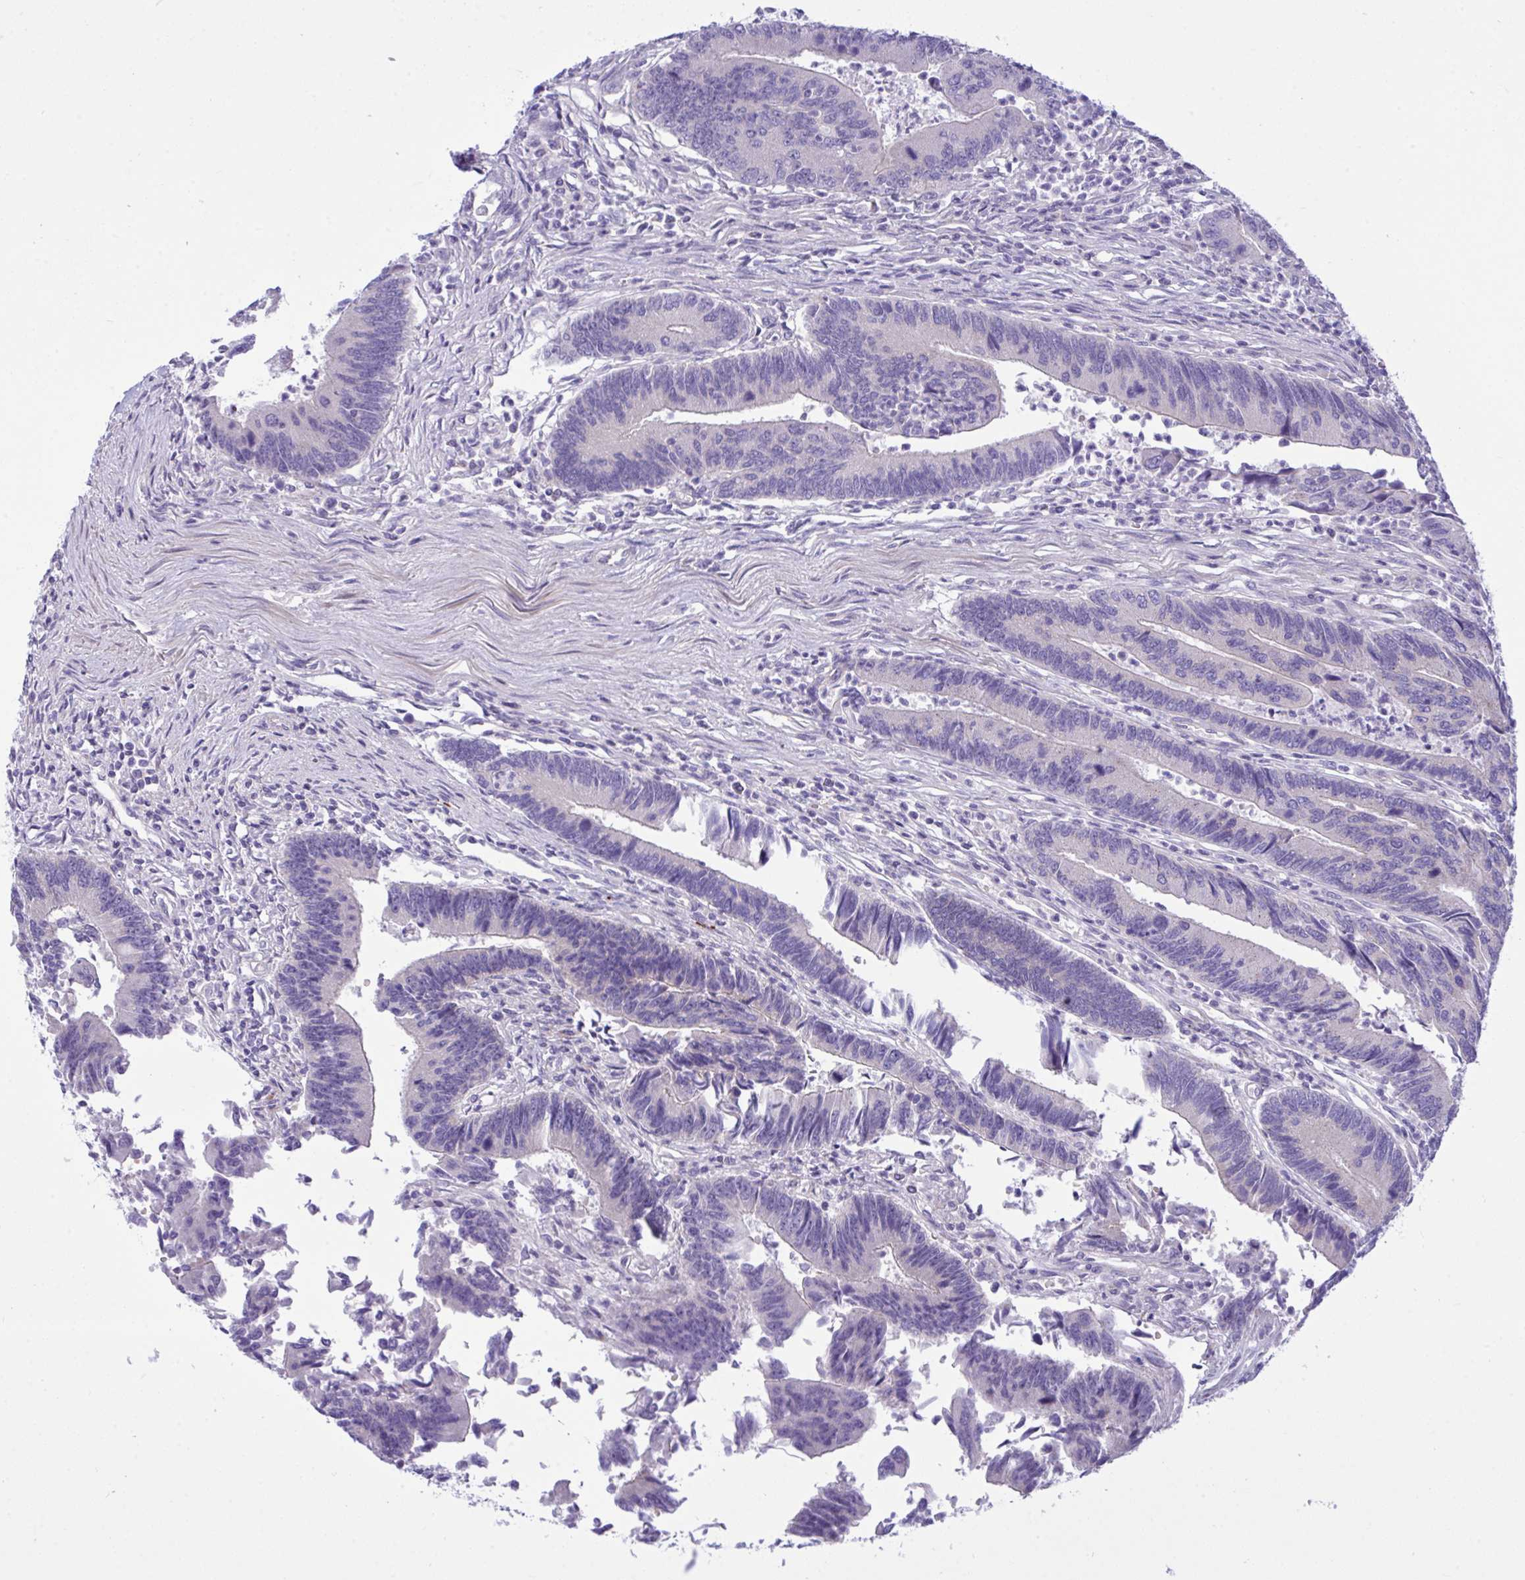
{"staining": {"intensity": "negative", "quantity": "none", "location": "none"}, "tissue": "colorectal cancer", "cell_type": "Tumor cells", "image_type": "cancer", "snomed": [{"axis": "morphology", "description": "Adenocarcinoma, NOS"}, {"axis": "topography", "description": "Colon"}], "caption": "Tumor cells show no significant positivity in colorectal cancer.", "gene": "WDR97", "patient": {"sex": "female", "age": 67}}